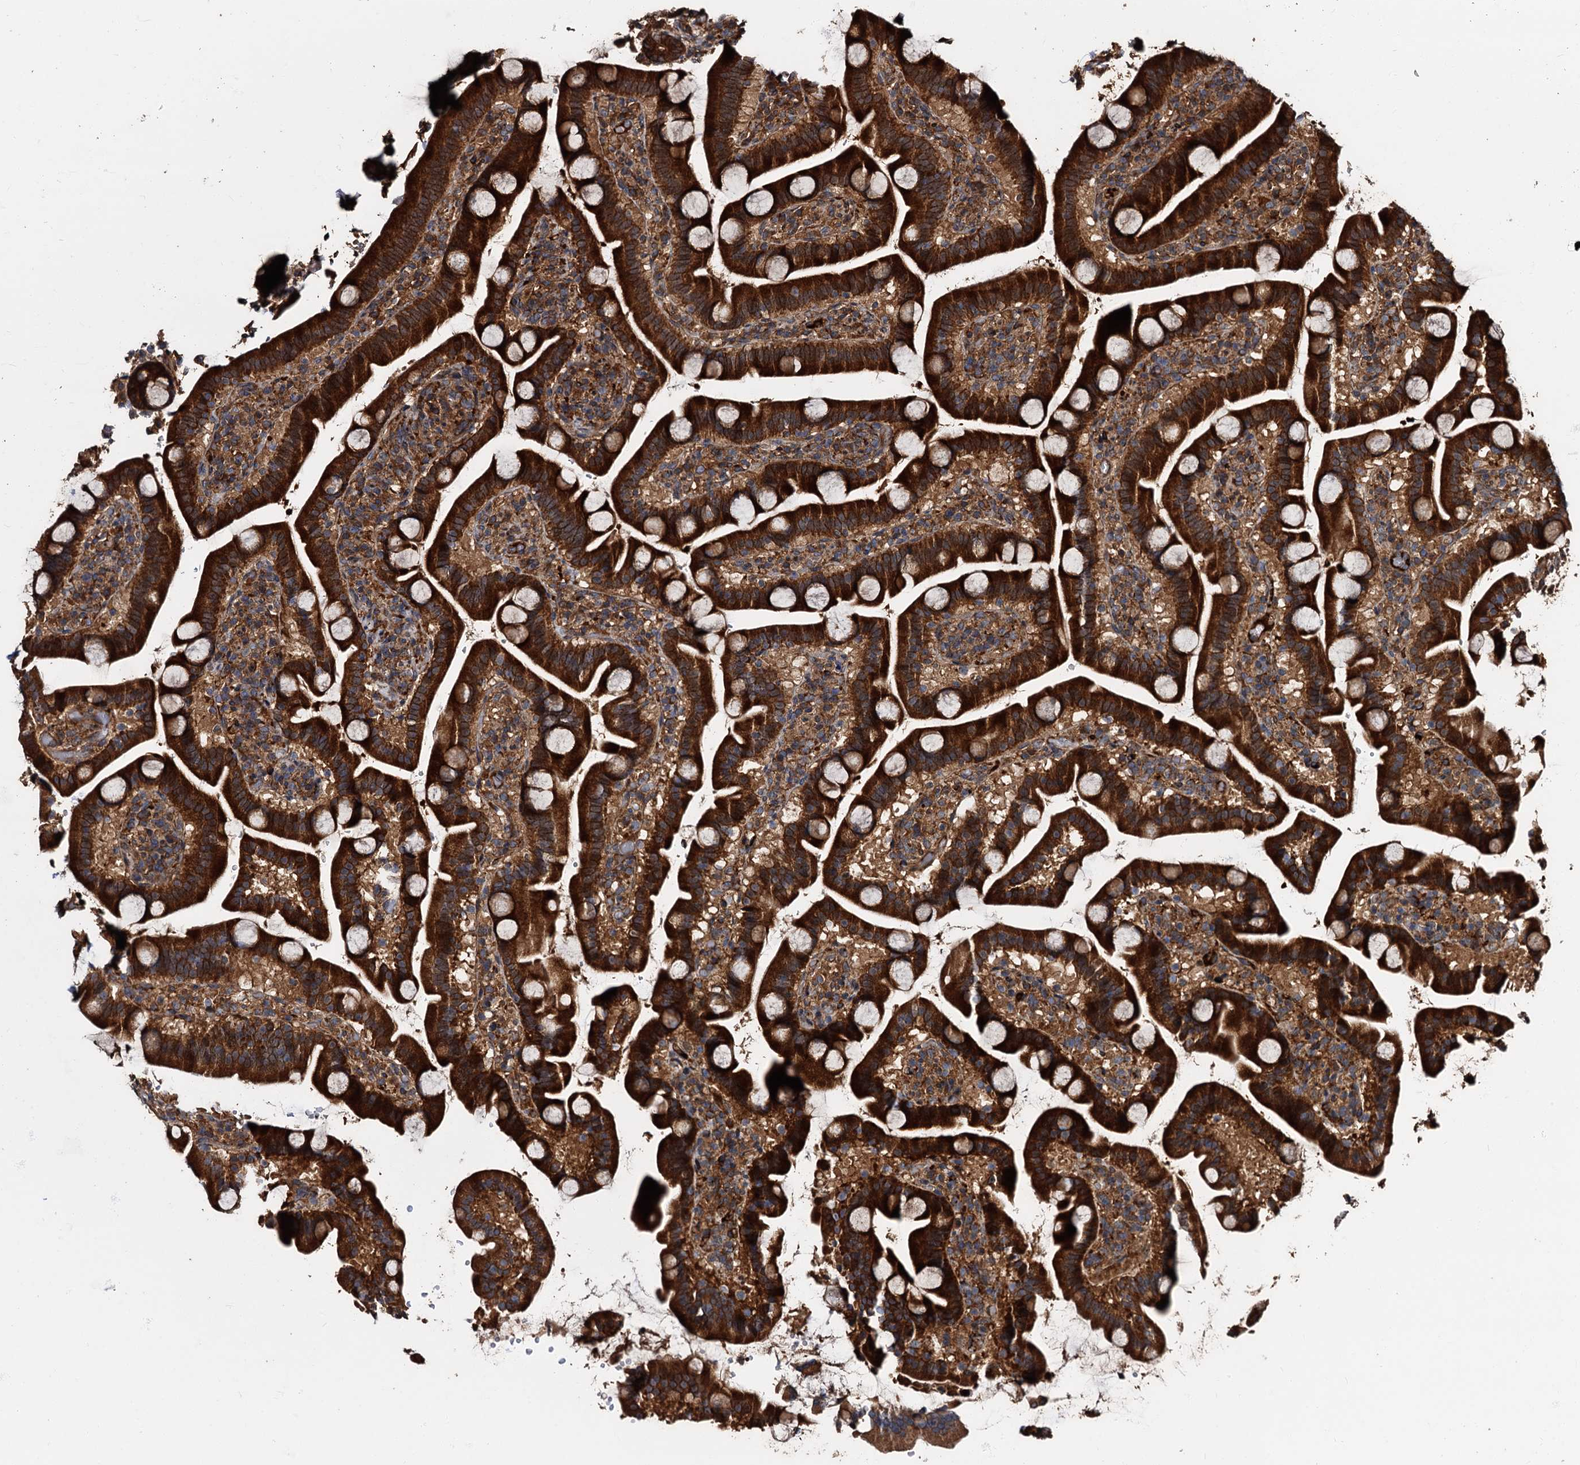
{"staining": {"intensity": "strong", "quantity": ">75%", "location": "cytoplasmic/membranous"}, "tissue": "duodenum", "cell_type": "Glandular cells", "image_type": "normal", "snomed": [{"axis": "morphology", "description": "Normal tissue, NOS"}, {"axis": "topography", "description": "Duodenum"}], "caption": "About >75% of glandular cells in normal human duodenum show strong cytoplasmic/membranous protein expression as visualized by brown immunohistochemical staining.", "gene": "PEX5", "patient": {"sex": "male", "age": 55}}